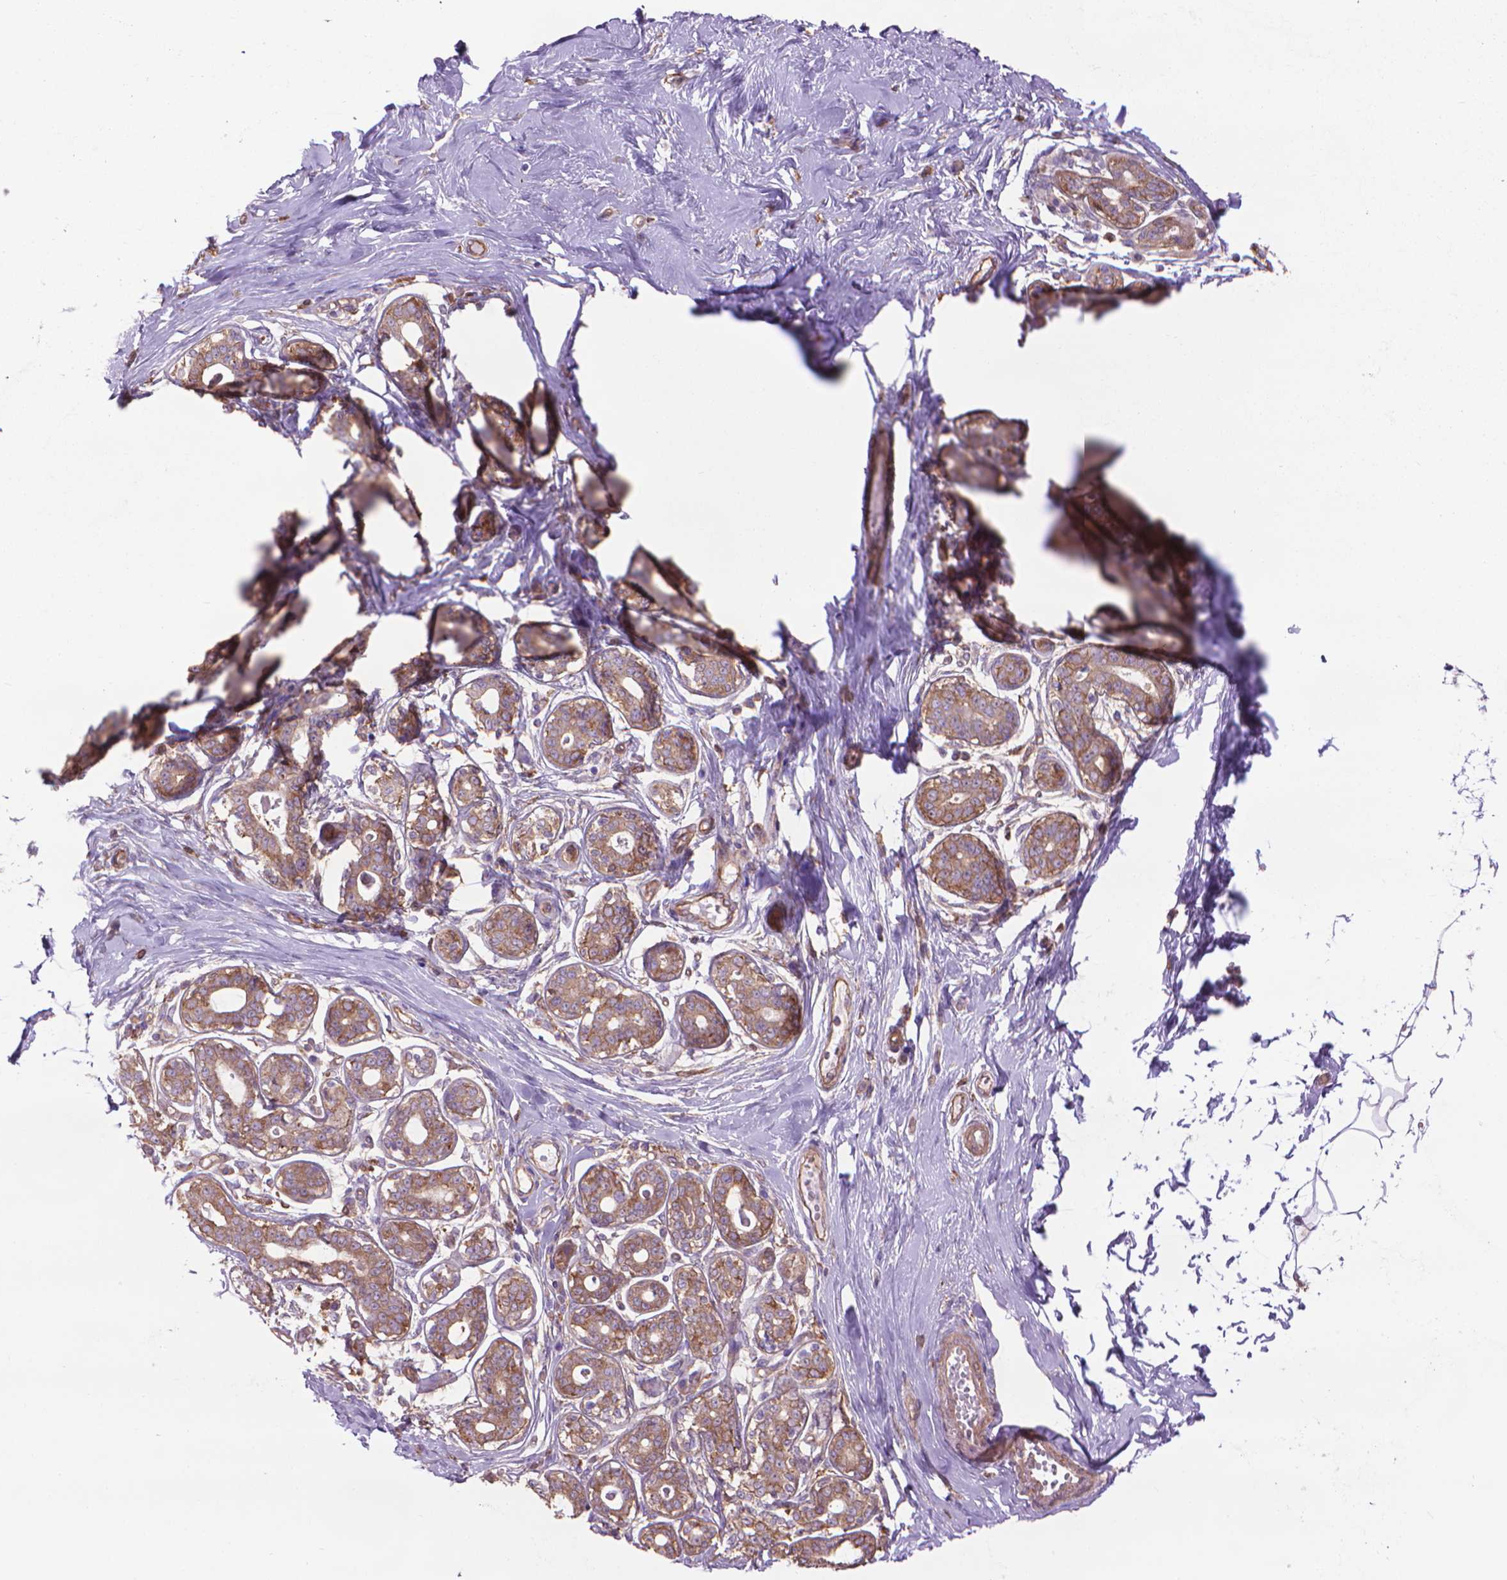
{"staining": {"intensity": "negative", "quantity": "none", "location": "none"}, "tissue": "breast", "cell_type": "Adipocytes", "image_type": "normal", "snomed": [{"axis": "morphology", "description": "Normal tissue, NOS"}, {"axis": "topography", "description": "Skin"}, {"axis": "topography", "description": "Breast"}], "caption": "A photomicrograph of breast stained for a protein exhibits no brown staining in adipocytes.", "gene": "CORO1B", "patient": {"sex": "female", "age": 43}}